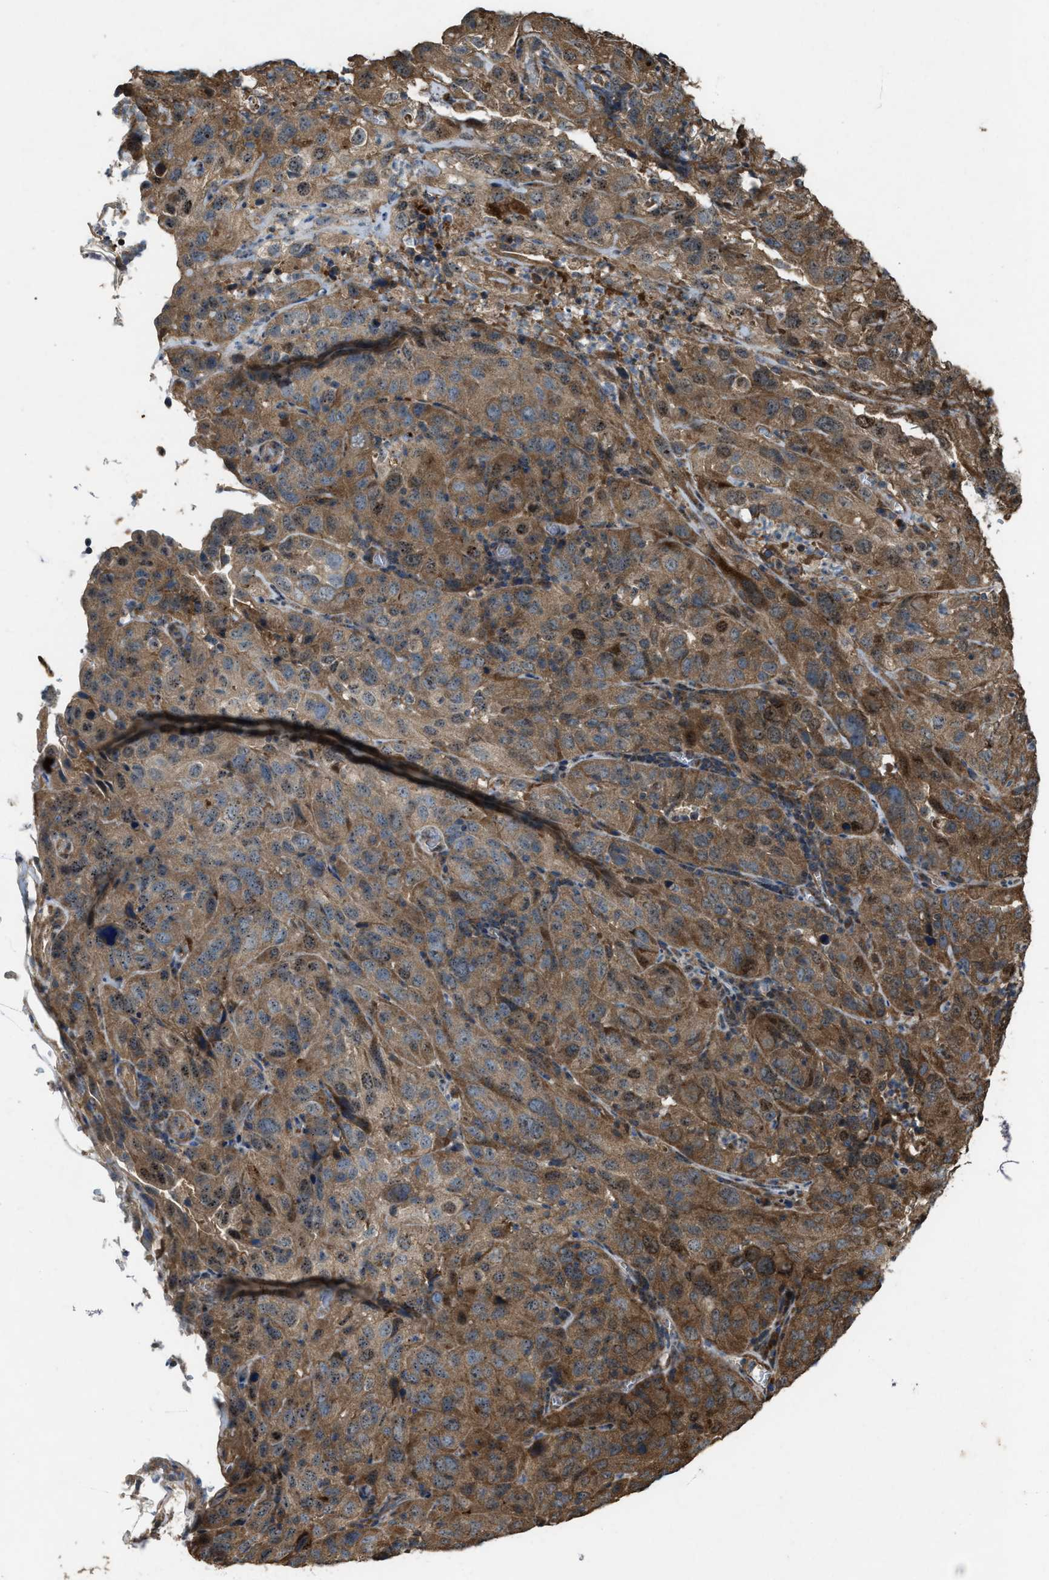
{"staining": {"intensity": "moderate", "quantity": ">75%", "location": "cytoplasmic/membranous"}, "tissue": "cervical cancer", "cell_type": "Tumor cells", "image_type": "cancer", "snomed": [{"axis": "morphology", "description": "Squamous cell carcinoma, NOS"}, {"axis": "topography", "description": "Cervix"}], "caption": "Immunohistochemical staining of cervical squamous cell carcinoma demonstrates medium levels of moderate cytoplasmic/membranous staining in about >75% of tumor cells.", "gene": "PDP2", "patient": {"sex": "female", "age": 32}}